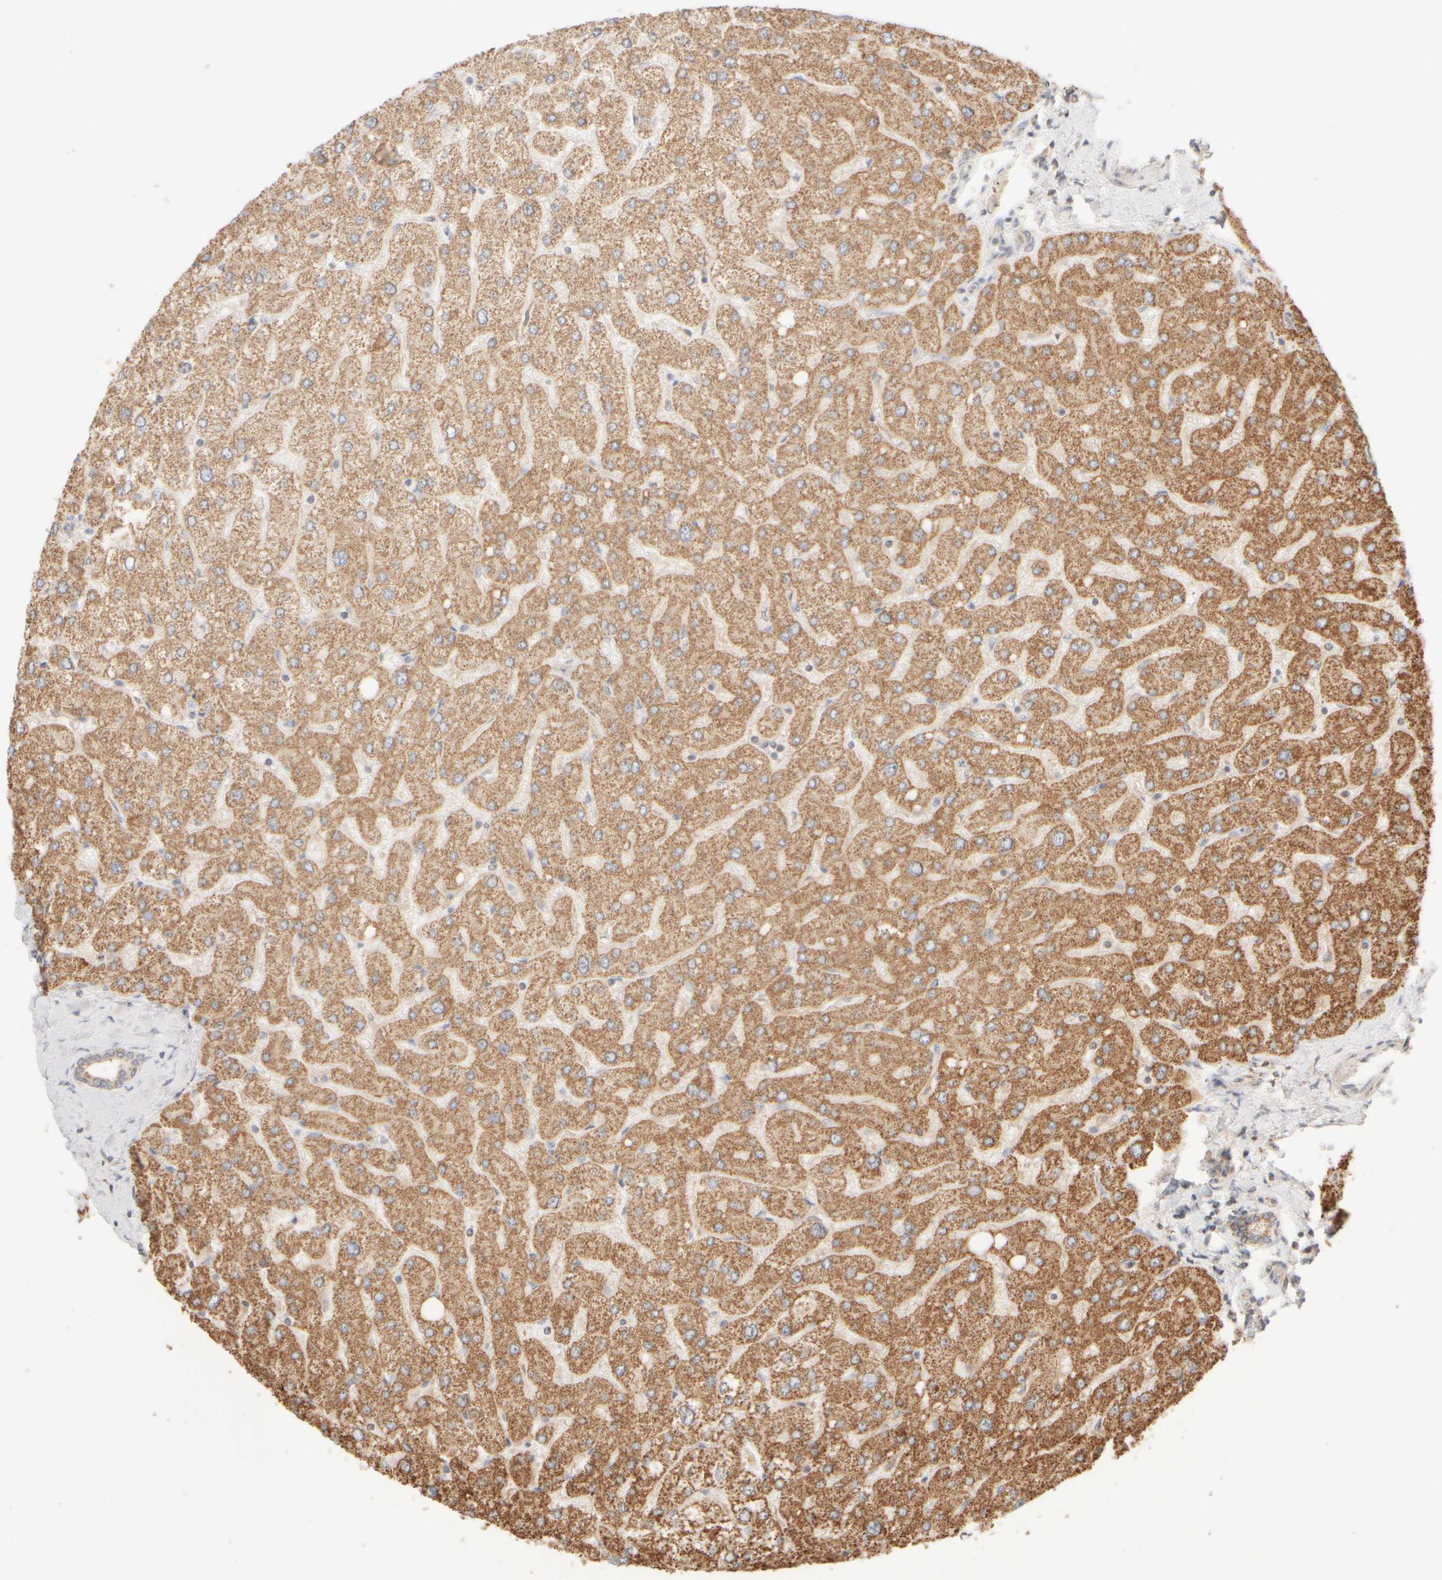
{"staining": {"intensity": "moderate", "quantity": "25%-75%", "location": "cytoplasmic/membranous"}, "tissue": "liver", "cell_type": "Cholangiocytes", "image_type": "normal", "snomed": [{"axis": "morphology", "description": "Normal tissue, NOS"}, {"axis": "topography", "description": "Liver"}], "caption": "Cholangiocytes reveal medium levels of moderate cytoplasmic/membranous positivity in about 25%-75% of cells in unremarkable human liver. (Brightfield microscopy of DAB IHC at high magnification).", "gene": "APBB2", "patient": {"sex": "male", "age": 55}}